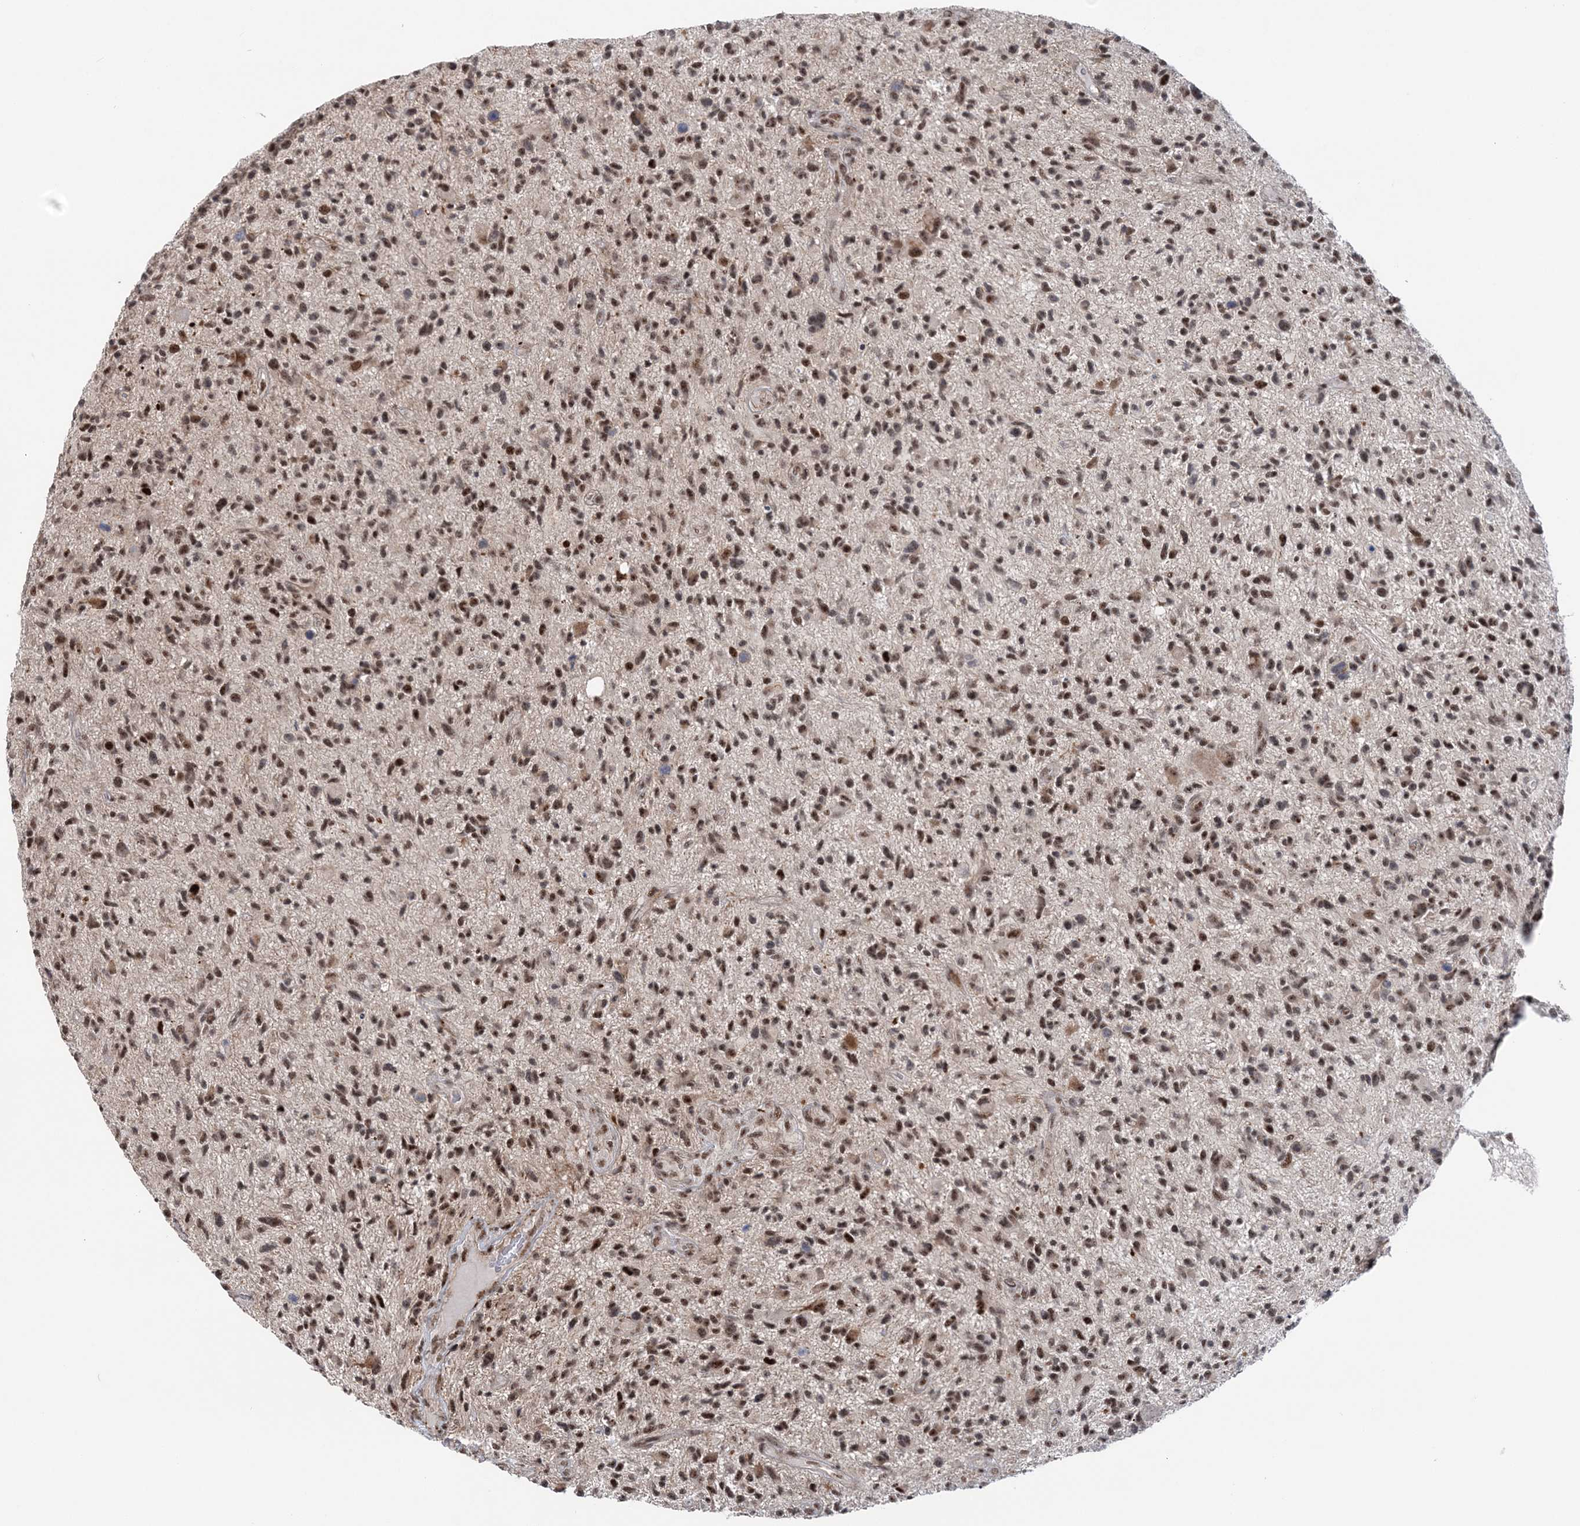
{"staining": {"intensity": "moderate", "quantity": ">75%", "location": "nuclear"}, "tissue": "glioma", "cell_type": "Tumor cells", "image_type": "cancer", "snomed": [{"axis": "morphology", "description": "Glioma, malignant, High grade"}, {"axis": "topography", "description": "Brain"}], "caption": "Moderate nuclear protein expression is present in about >75% of tumor cells in glioma.", "gene": "TATDN2", "patient": {"sex": "male", "age": 47}}